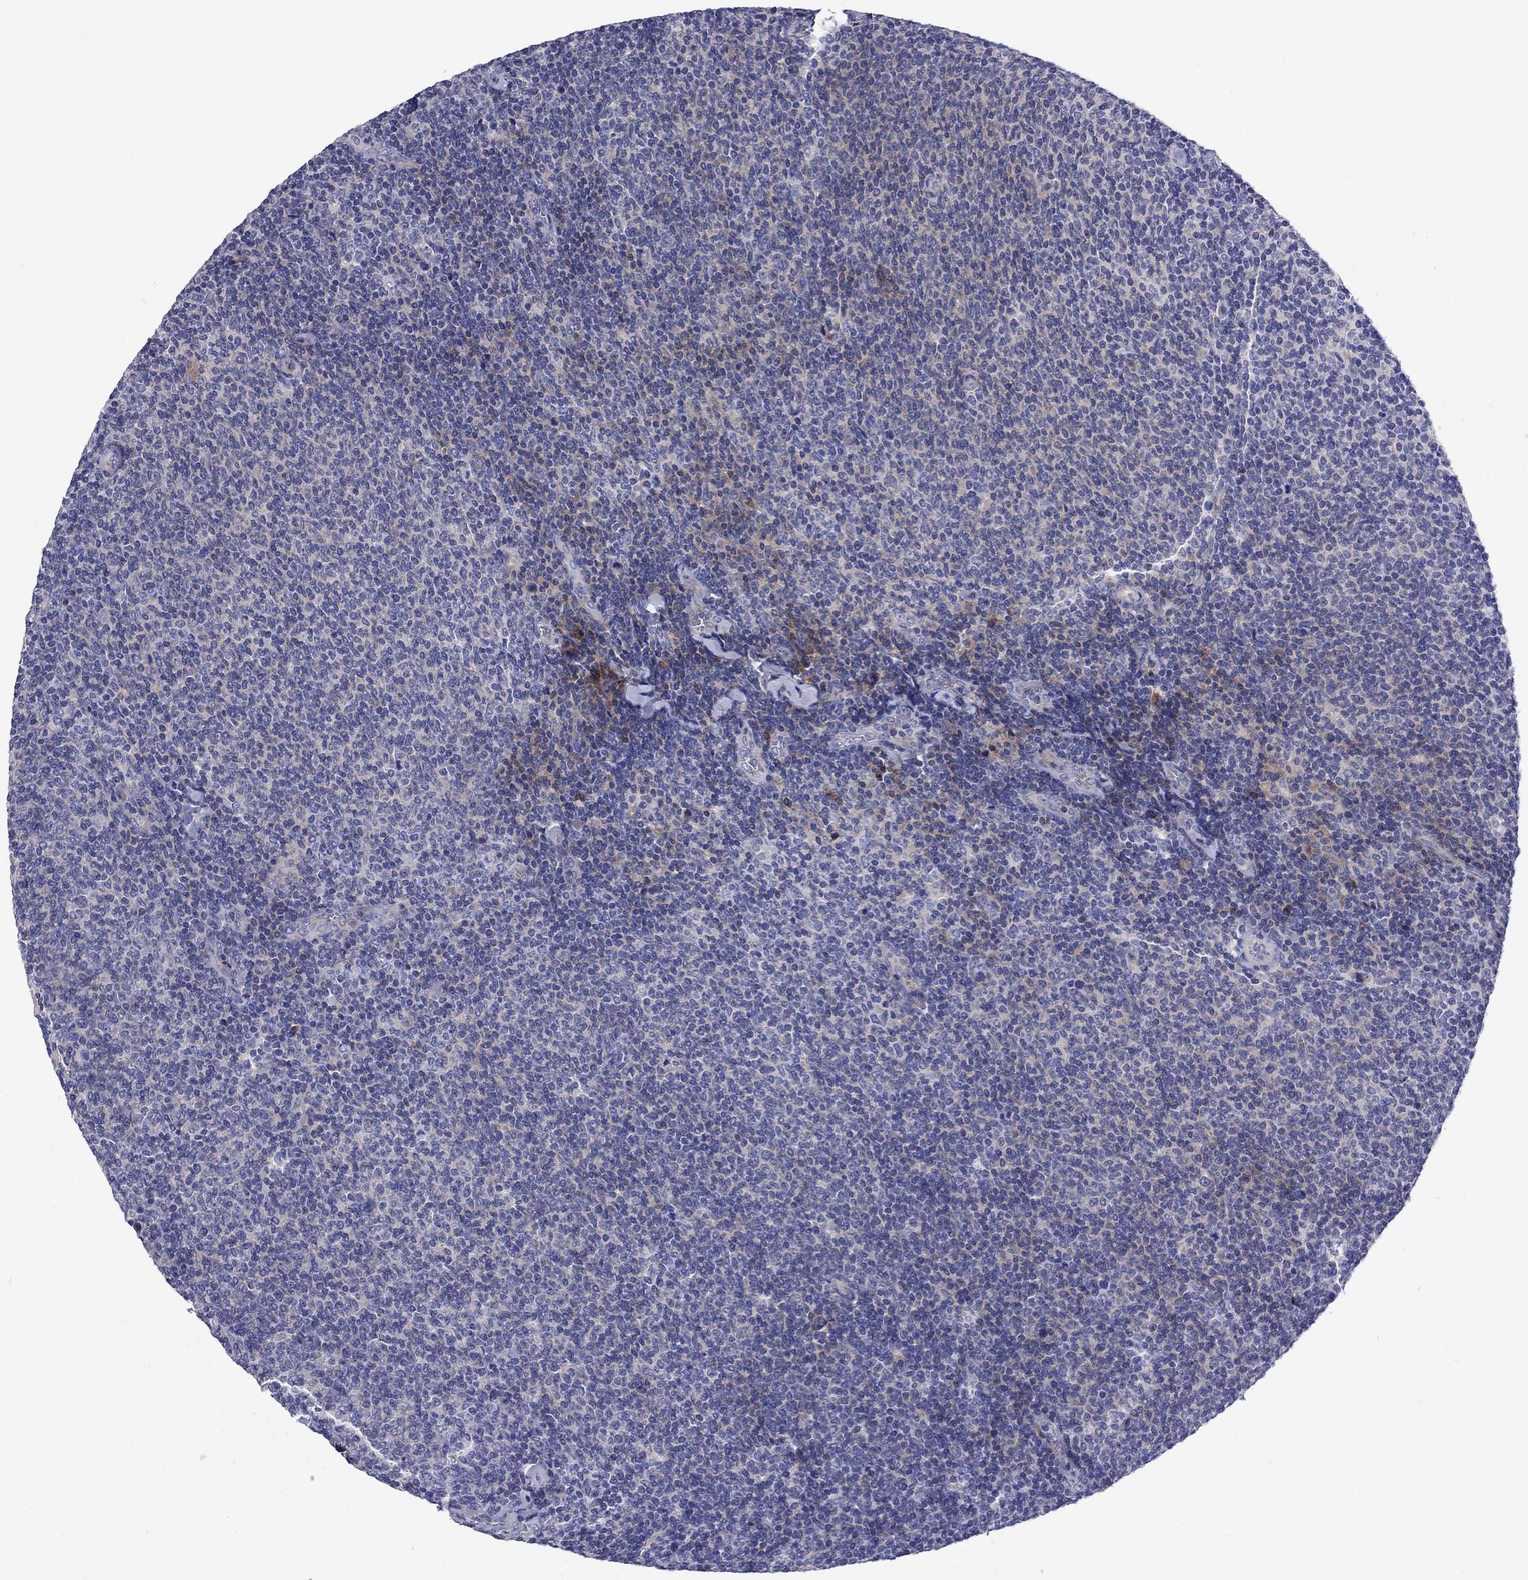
{"staining": {"intensity": "negative", "quantity": "none", "location": "none"}, "tissue": "lymphoma", "cell_type": "Tumor cells", "image_type": "cancer", "snomed": [{"axis": "morphology", "description": "Malignant lymphoma, non-Hodgkin's type, Low grade"}, {"axis": "topography", "description": "Lymph node"}], "caption": "There is no significant expression in tumor cells of lymphoma. (Brightfield microscopy of DAB immunohistochemistry at high magnification).", "gene": "CNDP1", "patient": {"sex": "male", "age": 52}}